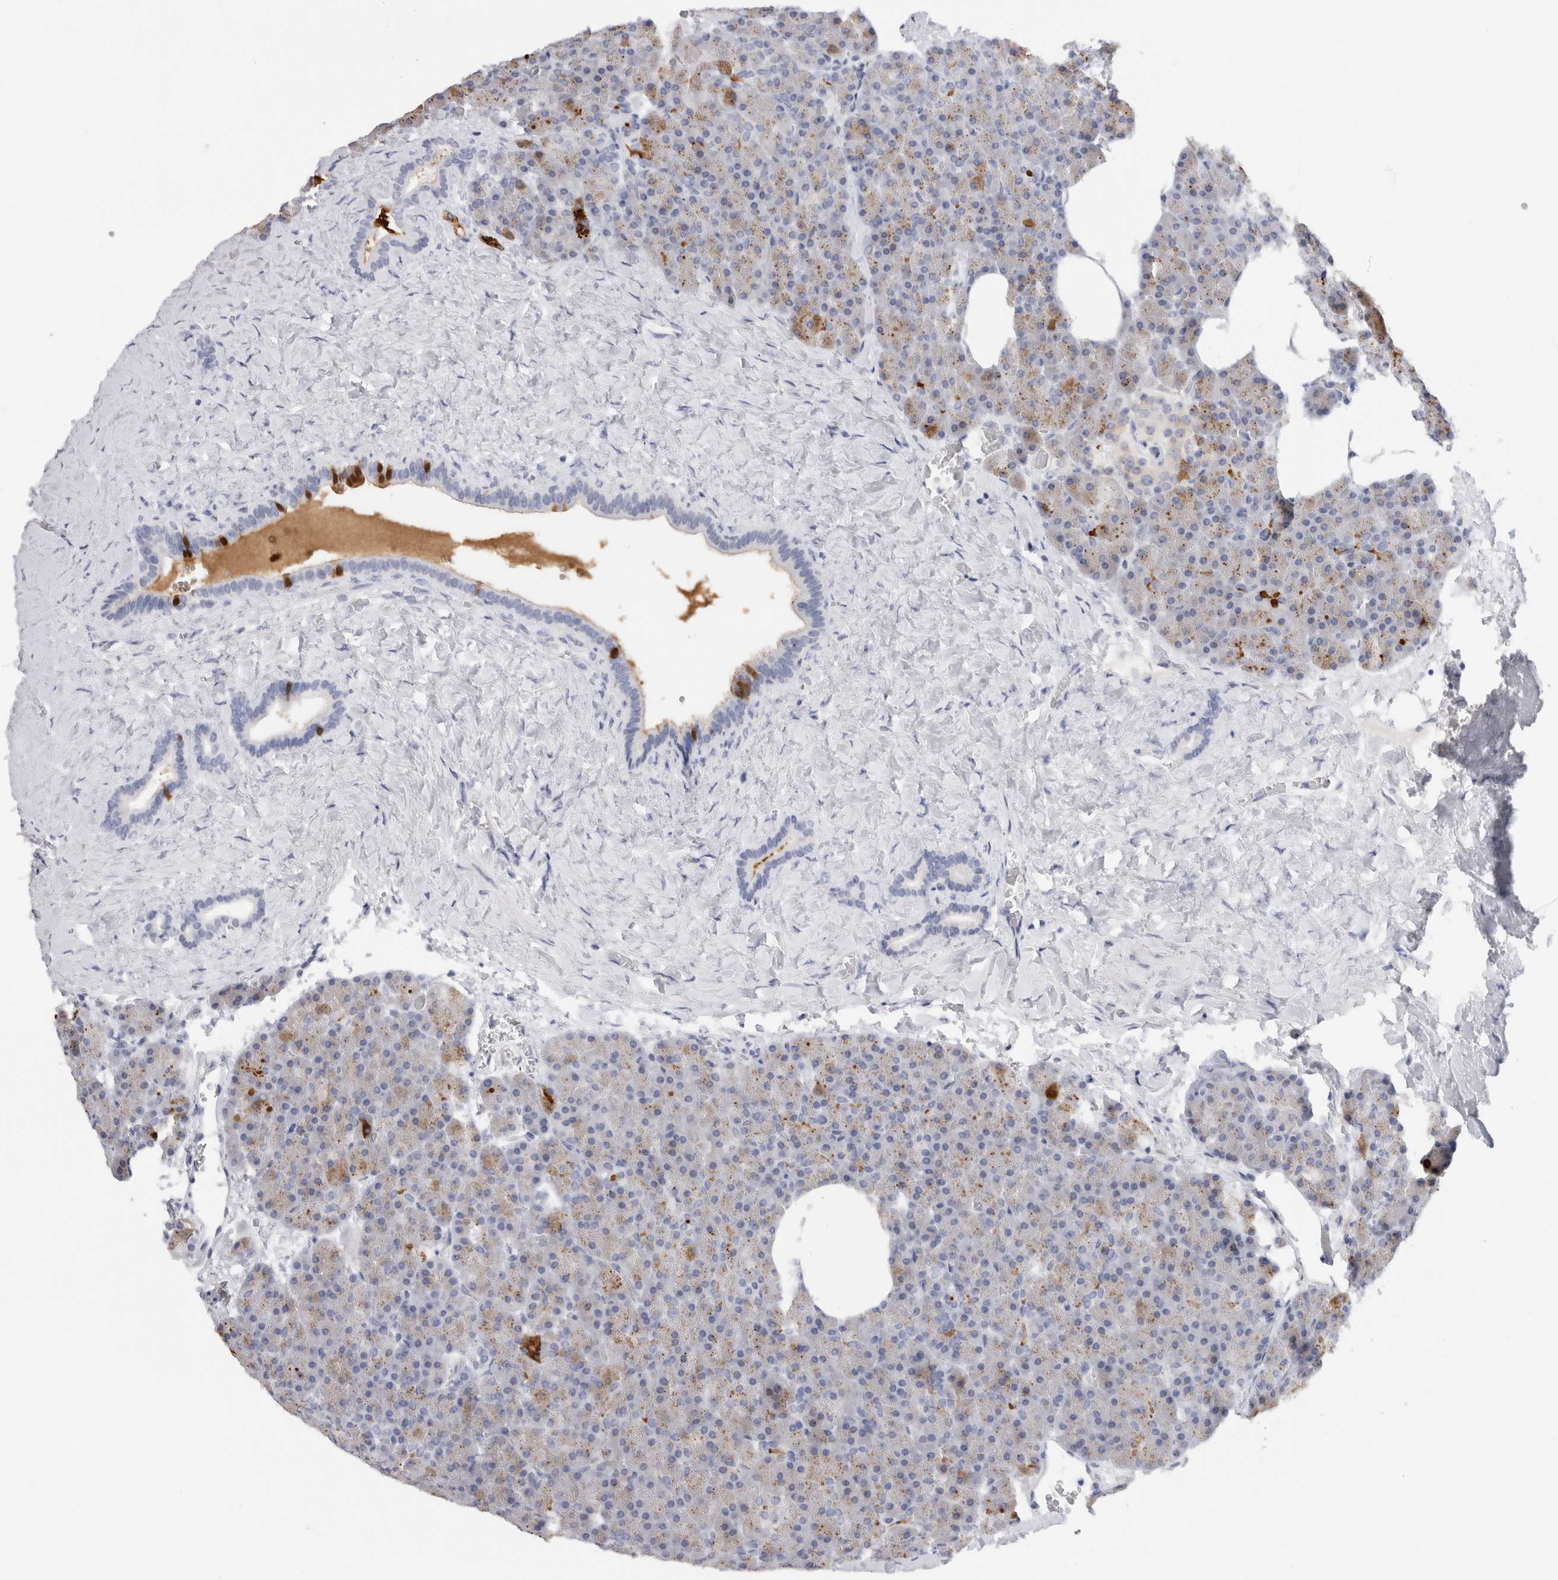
{"staining": {"intensity": "strong", "quantity": "25%-75%", "location": "cytoplasmic/membranous"}, "tissue": "pancreas", "cell_type": "Exocrine glandular cells", "image_type": "normal", "snomed": [{"axis": "morphology", "description": "Normal tissue, NOS"}, {"axis": "morphology", "description": "Carcinoid, malignant, NOS"}, {"axis": "topography", "description": "Pancreas"}], "caption": "IHC image of benign pancreas: pancreas stained using IHC demonstrates high levels of strong protein expression localized specifically in the cytoplasmic/membranous of exocrine glandular cells, appearing as a cytoplasmic/membranous brown color.", "gene": "C9orf50", "patient": {"sex": "female", "age": 35}}